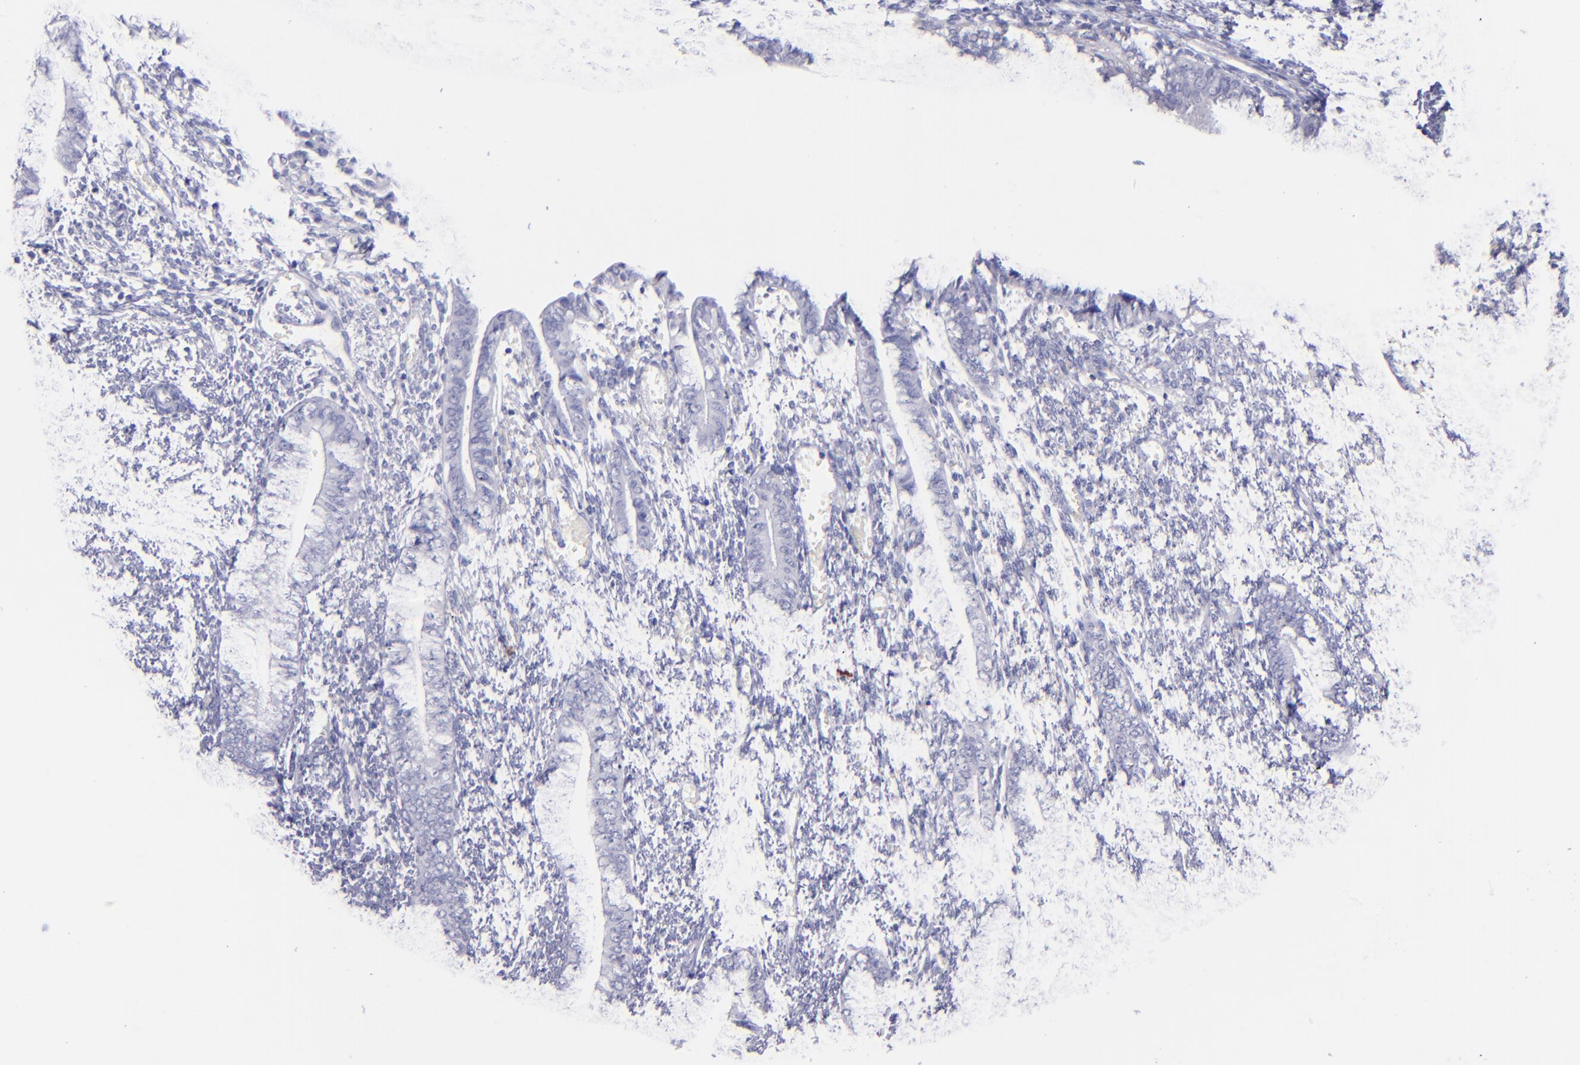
{"staining": {"intensity": "negative", "quantity": "none", "location": "none"}, "tissue": "endometrium", "cell_type": "Cells in endometrial stroma", "image_type": "normal", "snomed": [{"axis": "morphology", "description": "Normal tissue, NOS"}, {"axis": "topography", "description": "Smooth muscle"}, {"axis": "topography", "description": "Endometrium"}], "caption": "A micrograph of human endometrium is negative for staining in cells in endometrial stroma. (DAB IHC with hematoxylin counter stain).", "gene": "CD82", "patient": {"sex": "female", "age": 57}}